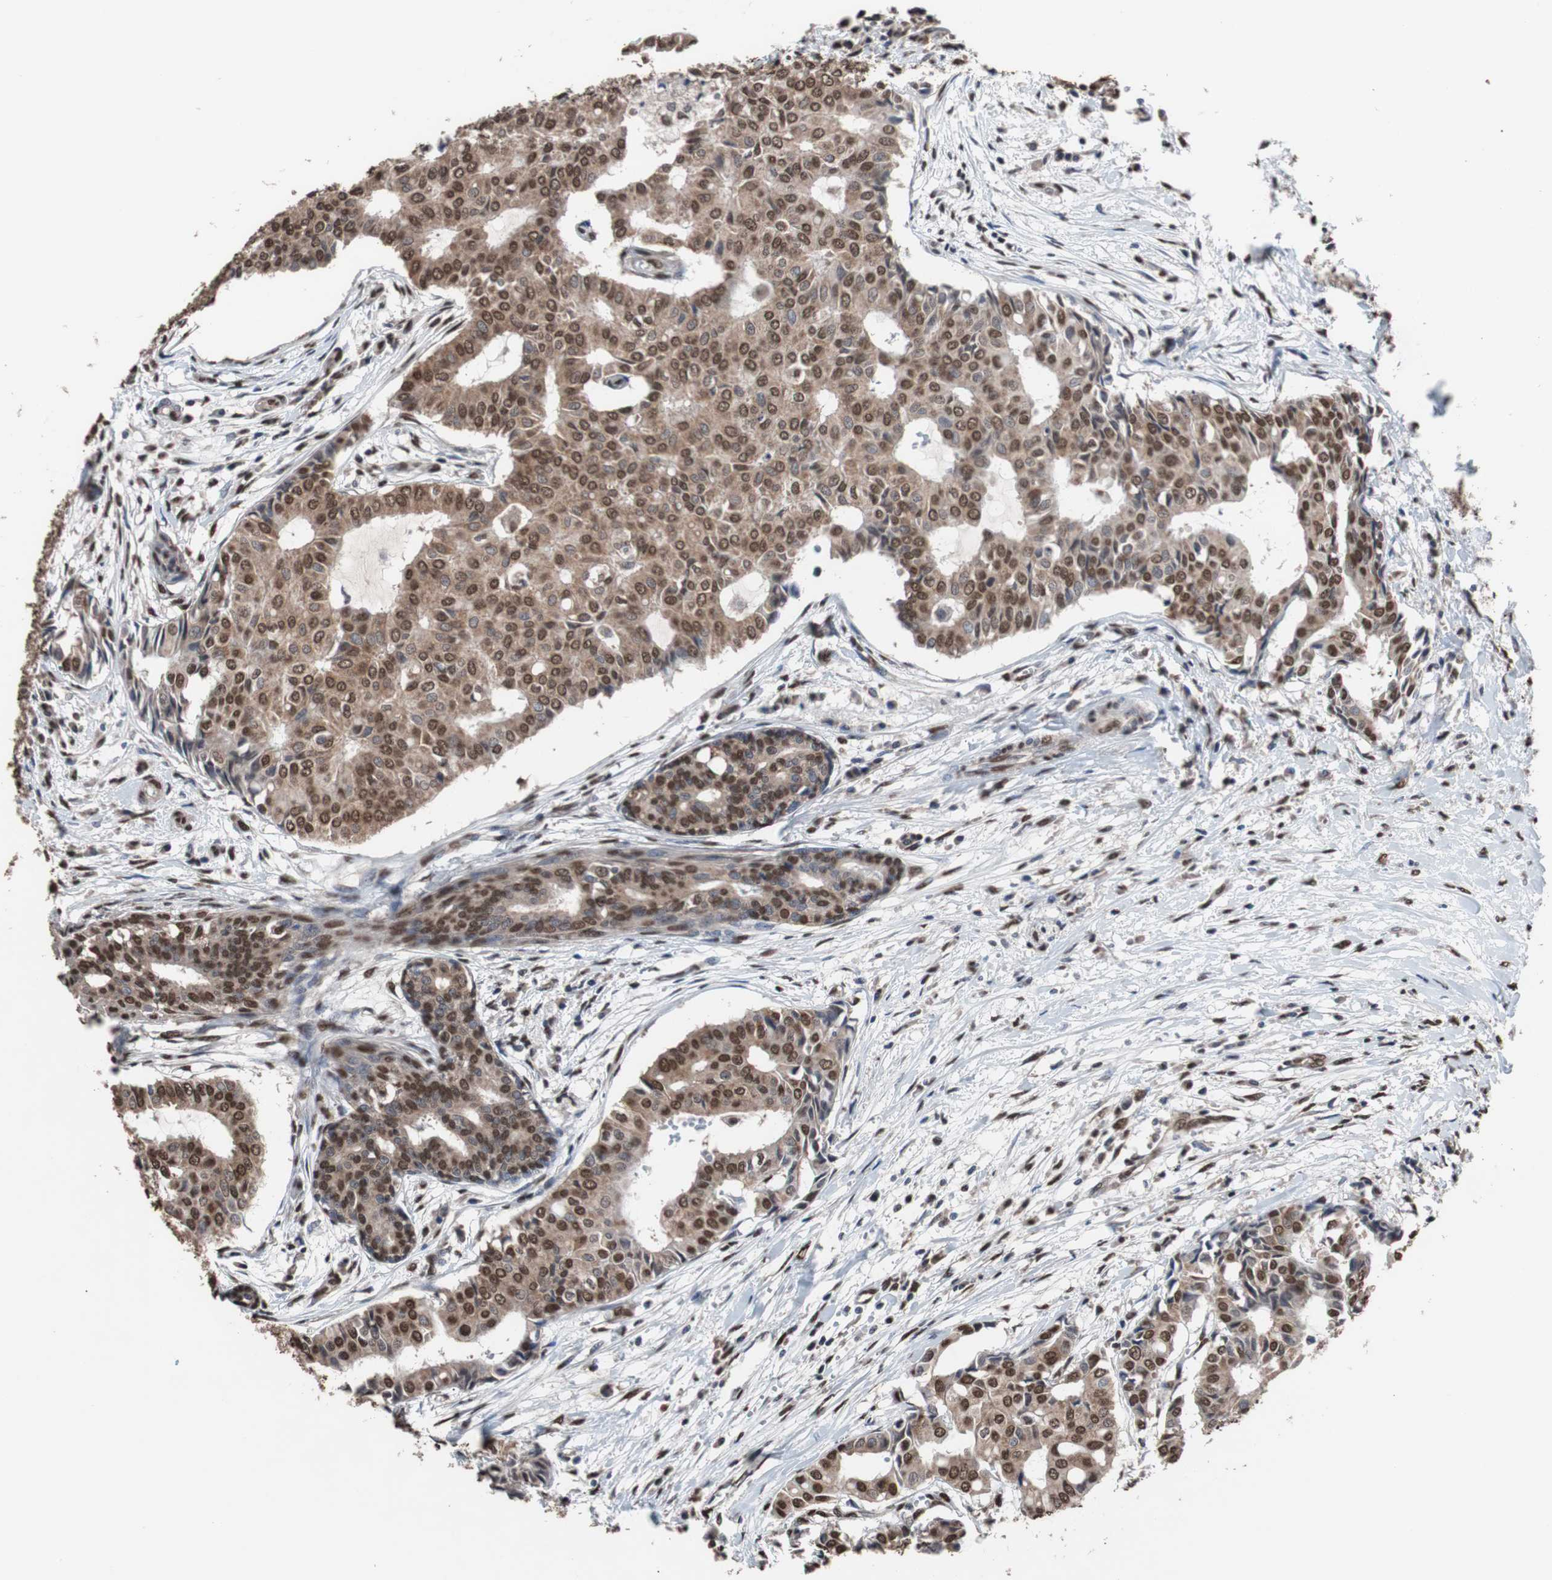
{"staining": {"intensity": "moderate", "quantity": ">75%", "location": "cytoplasmic/membranous,nuclear"}, "tissue": "head and neck cancer", "cell_type": "Tumor cells", "image_type": "cancer", "snomed": [{"axis": "morphology", "description": "Adenocarcinoma, NOS"}, {"axis": "topography", "description": "Salivary gland"}, {"axis": "topography", "description": "Head-Neck"}], "caption": "This is a photomicrograph of immunohistochemistry staining of head and neck adenocarcinoma, which shows moderate positivity in the cytoplasmic/membranous and nuclear of tumor cells.", "gene": "MED27", "patient": {"sex": "female", "age": 59}}